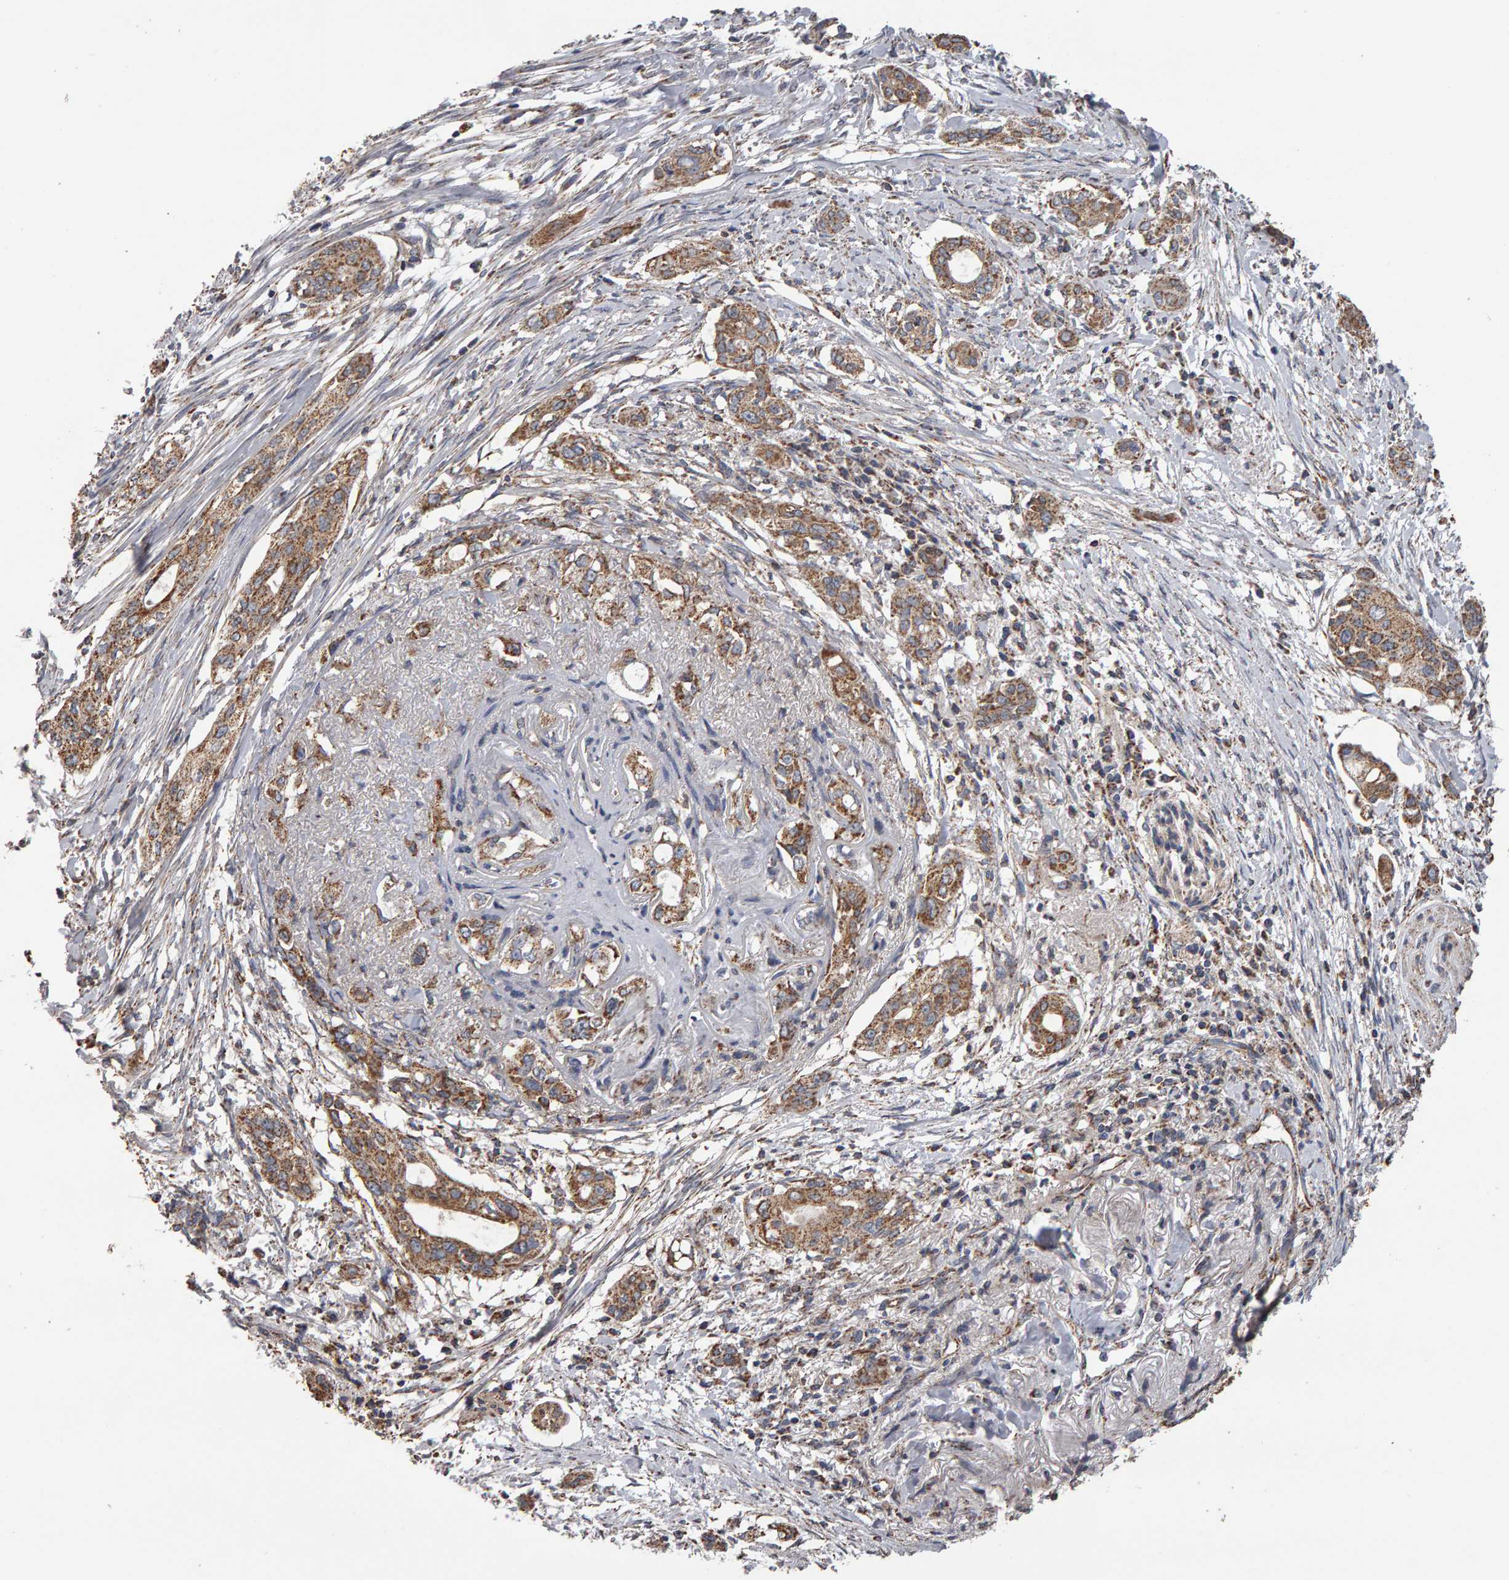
{"staining": {"intensity": "moderate", "quantity": ">75%", "location": "cytoplasmic/membranous"}, "tissue": "pancreatic cancer", "cell_type": "Tumor cells", "image_type": "cancer", "snomed": [{"axis": "morphology", "description": "Adenocarcinoma, NOS"}, {"axis": "topography", "description": "Pancreas"}], "caption": "Brown immunohistochemical staining in human pancreatic adenocarcinoma reveals moderate cytoplasmic/membranous positivity in approximately >75% of tumor cells.", "gene": "TOM1L1", "patient": {"sex": "female", "age": 60}}